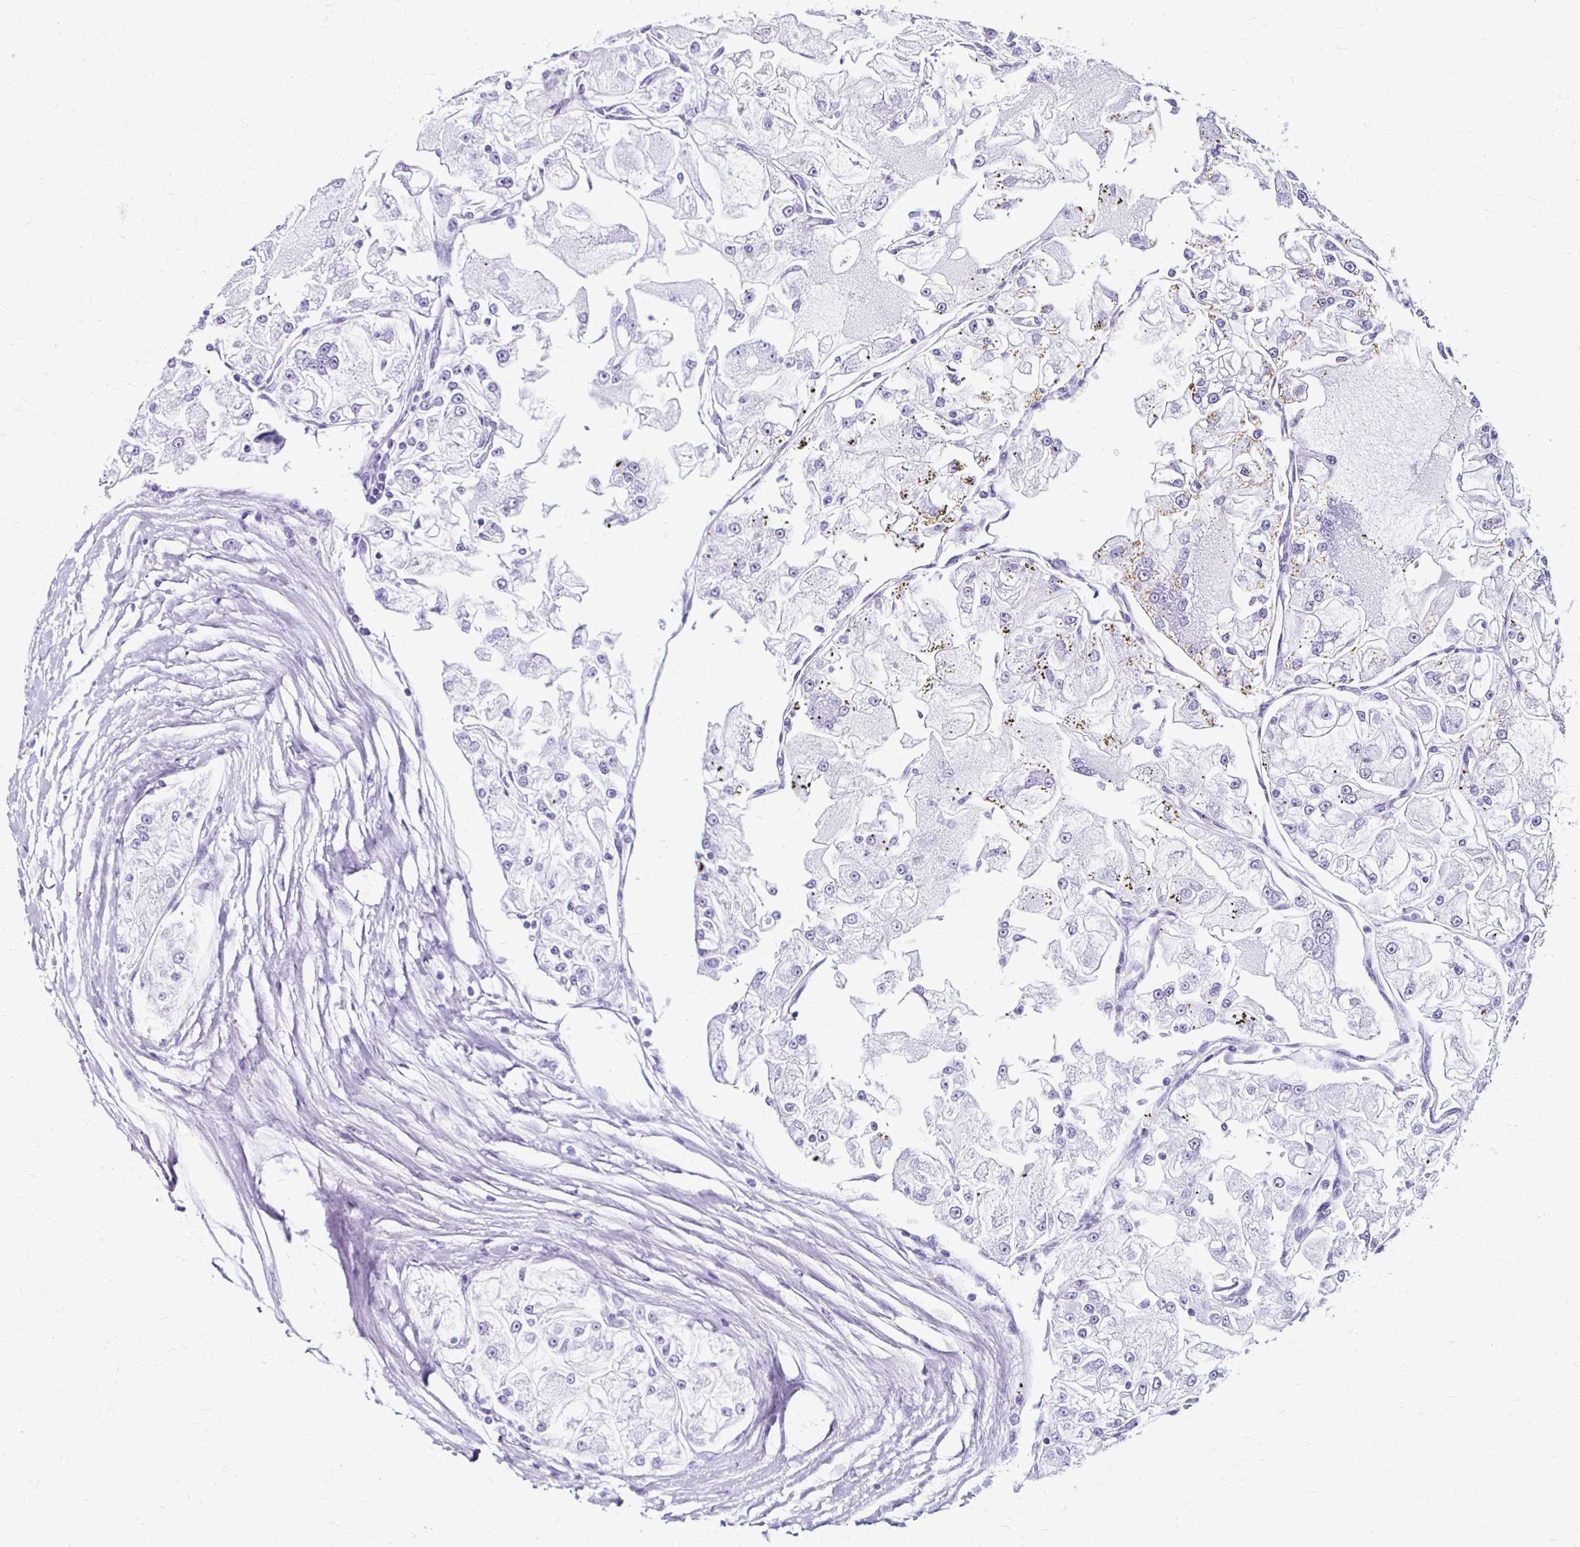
{"staining": {"intensity": "negative", "quantity": "none", "location": "none"}, "tissue": "renal cancer", "cell_type": "Tumor cells", "image_type": "cancer", "snomed": [{"axis": "morphology", "description": "Adenocarcinoma, NOS"}, {"axis": "topography", "description": "Kidney"}], "caption": "Micrograph shows no protein positivity in tumor cells of renal cancer tissue.", "gene": "ZNF555", "patient": {"sex": "female", "age": 72}}